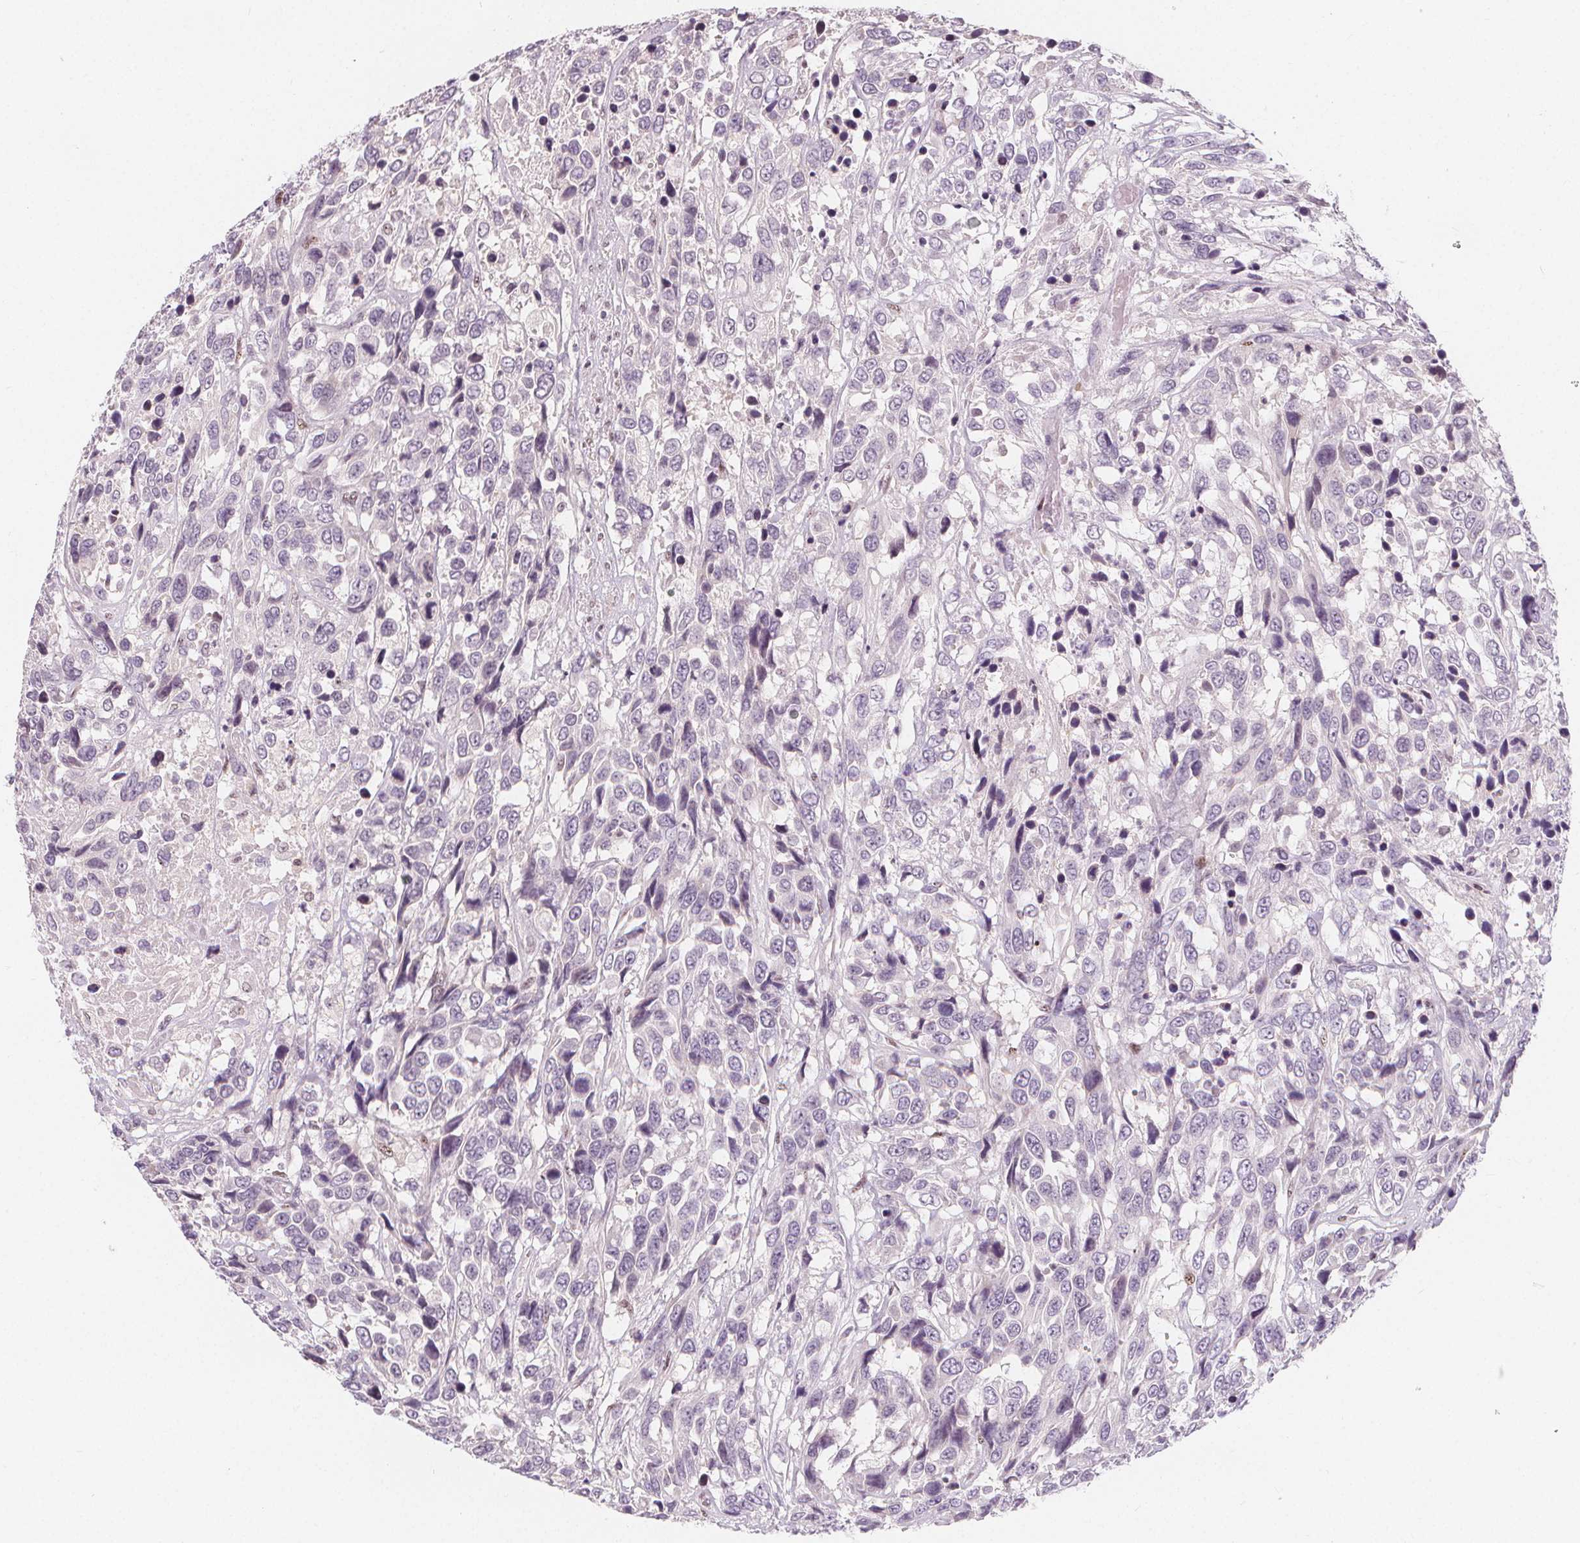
{"staining": {"intensity": "negative", "quantity": "none", "location": "none"}, "tissue": "urothelial cancer", "cell_type": "Tumor cells", "image_type": "cancer", "snomed": [{"axis": "morphology", "description": "Urothelial carcinoma, High grade"}, {"axis": "topography", "description": "Urinary bladder"}], "caption": "DAB (3,3'-diaminobenzidine) immunohistochemical staining of urothelial cancer reveals no significant staining in tumor cells. (IHC, brightfield microscopy, high magnification).", "gene": "DRC3", "patient": {"sex": "female", "age": 70}}